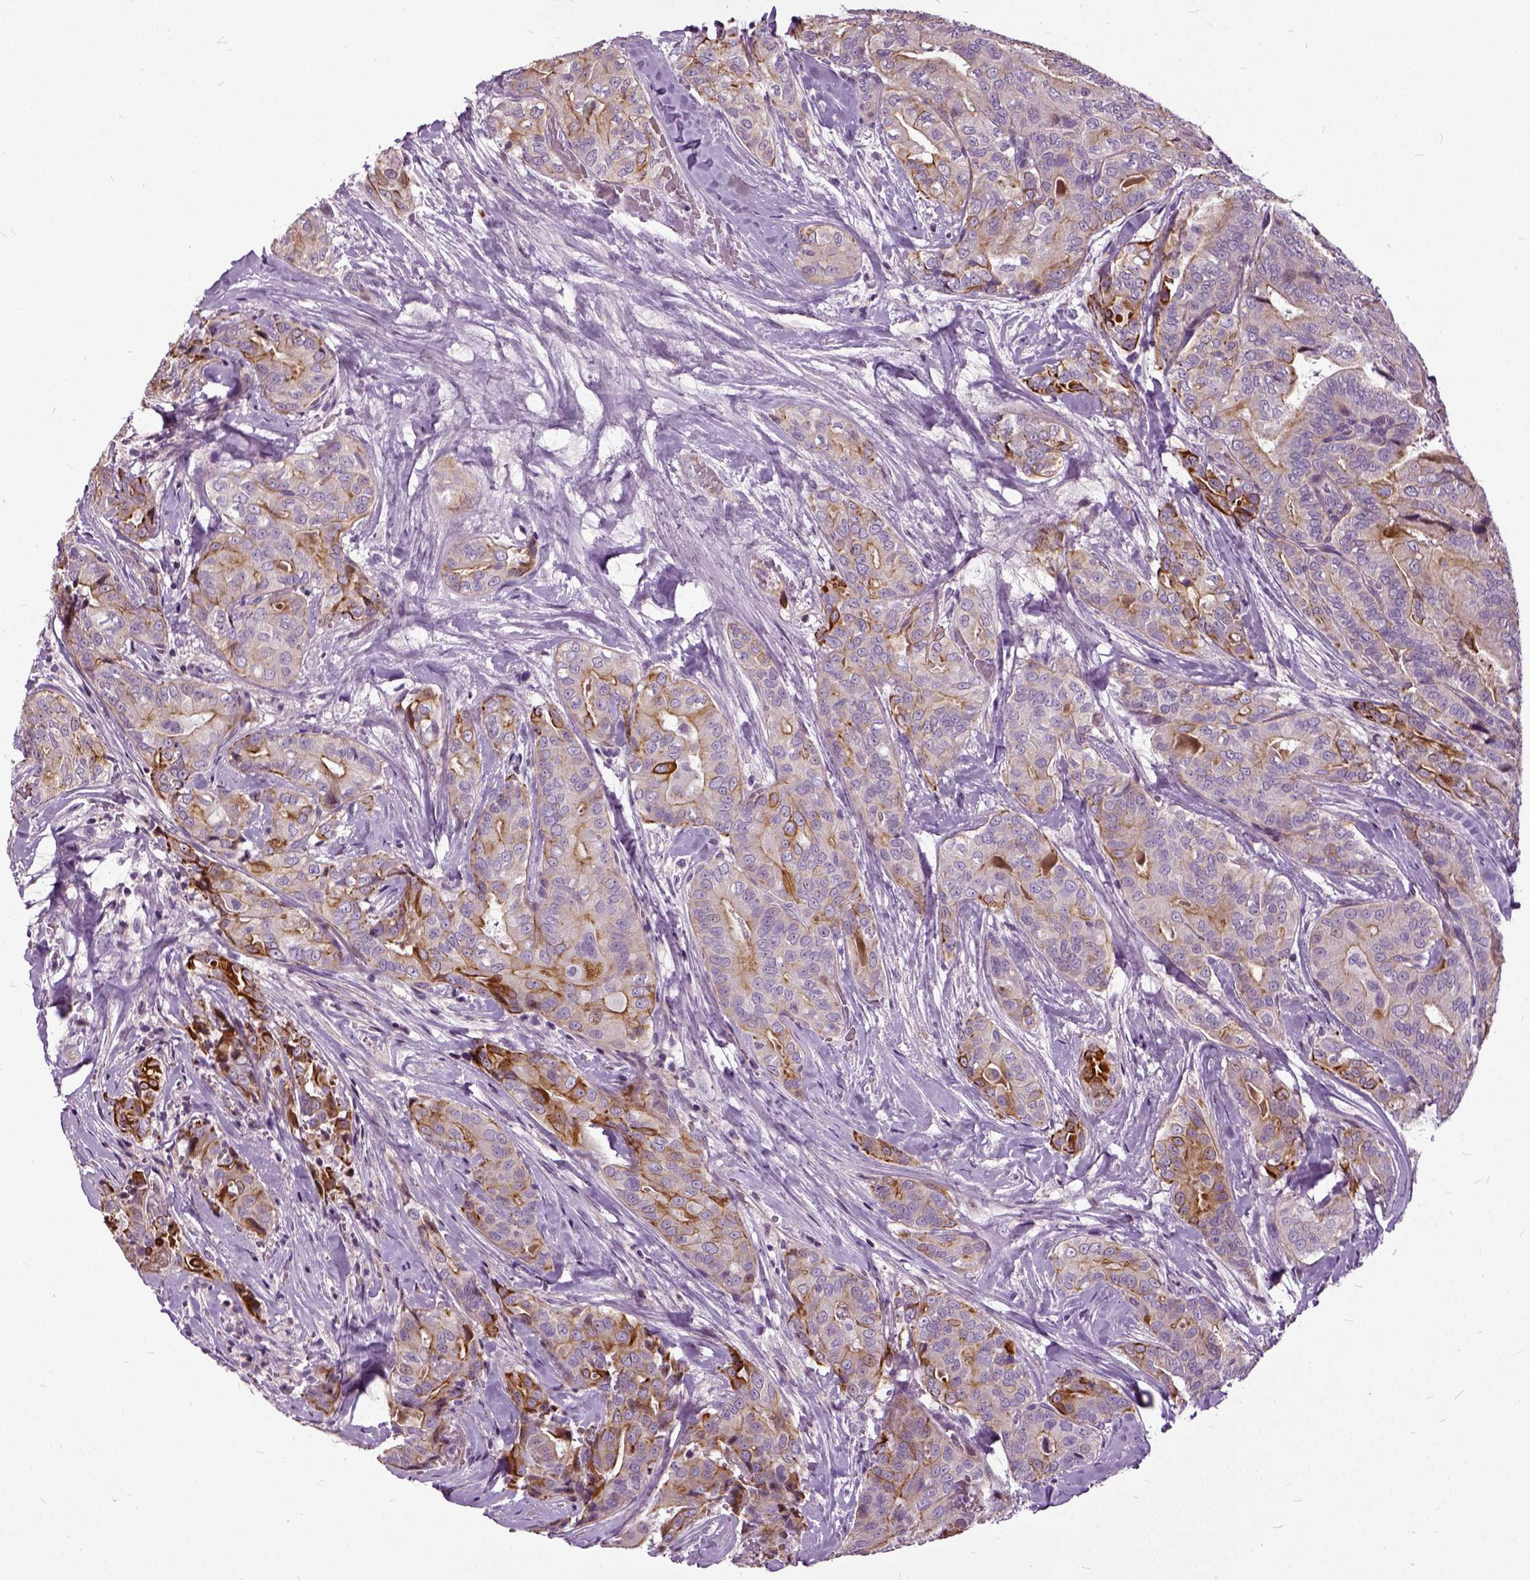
{"staining": {"intensity": "moderate", "quantity": "25%-75%", "location": "cytoplasmic/membranous"}, "tissue": "thyroid cancer", "cell_type": "Tumor cells", "image_type": "cancer", "snomed": [{"axis": "morphology", "description": "Papillary adenocarcinoma, NOS"}, {"axis": "topography", "description": "Thyroid gland"}], "caption": "DAB (3,3'-diaminobenzidine) immunohistochemical staining of human thyroid cancer exhibits moderate cytoplasmic/membranous protein expression in about 25%-75% of tumor cells. The staining was performed using DAB, with brown indicating positive protein expression. Nuclei are stained blue with hematoxylin.", "gene": "ILRUN", "patient": {"sex": "male", "age": 61}}